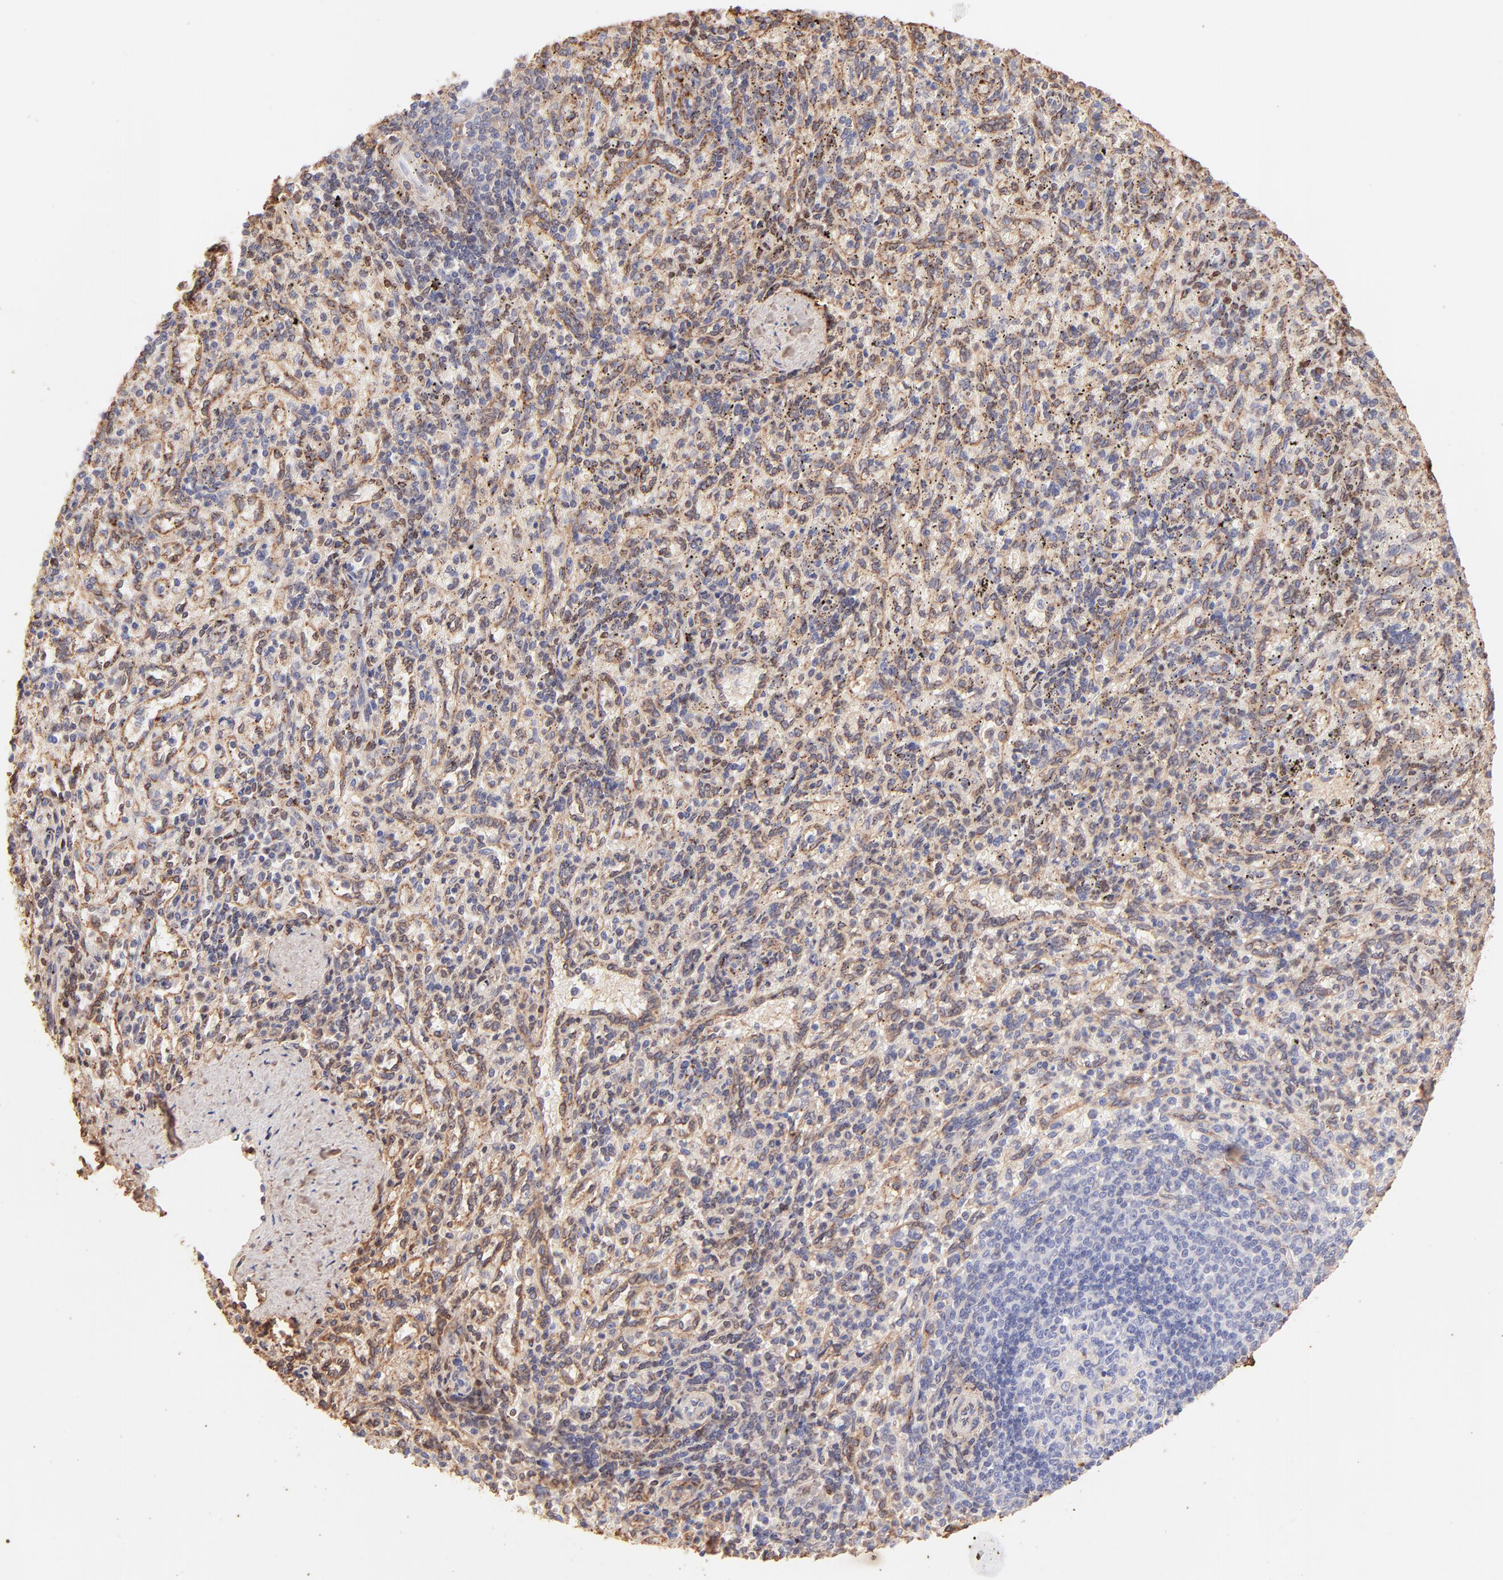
{"staining": {"intensity": "weak", "quantity": "25%-75%", "location": "cytoplasmic/membranous"}, "tissue": "spleen", "cell_type": "Cells in red pulp", "image_type": "normal", "snomed": [{"axis": "morphology", "description": "Normal tissue, NOS"}, {"axis": "topography", "description": "Spleen"}], "caption": "IHC (DAB (3,3'-diaminobenzidine)) staining of unremarkable spleen shows weak cytoplasmic/membranous protein positivity in approximately 25%-75% of cells in red pulp.", "gene": "BGN", "patient": {"sex": "female", "age": 10}}